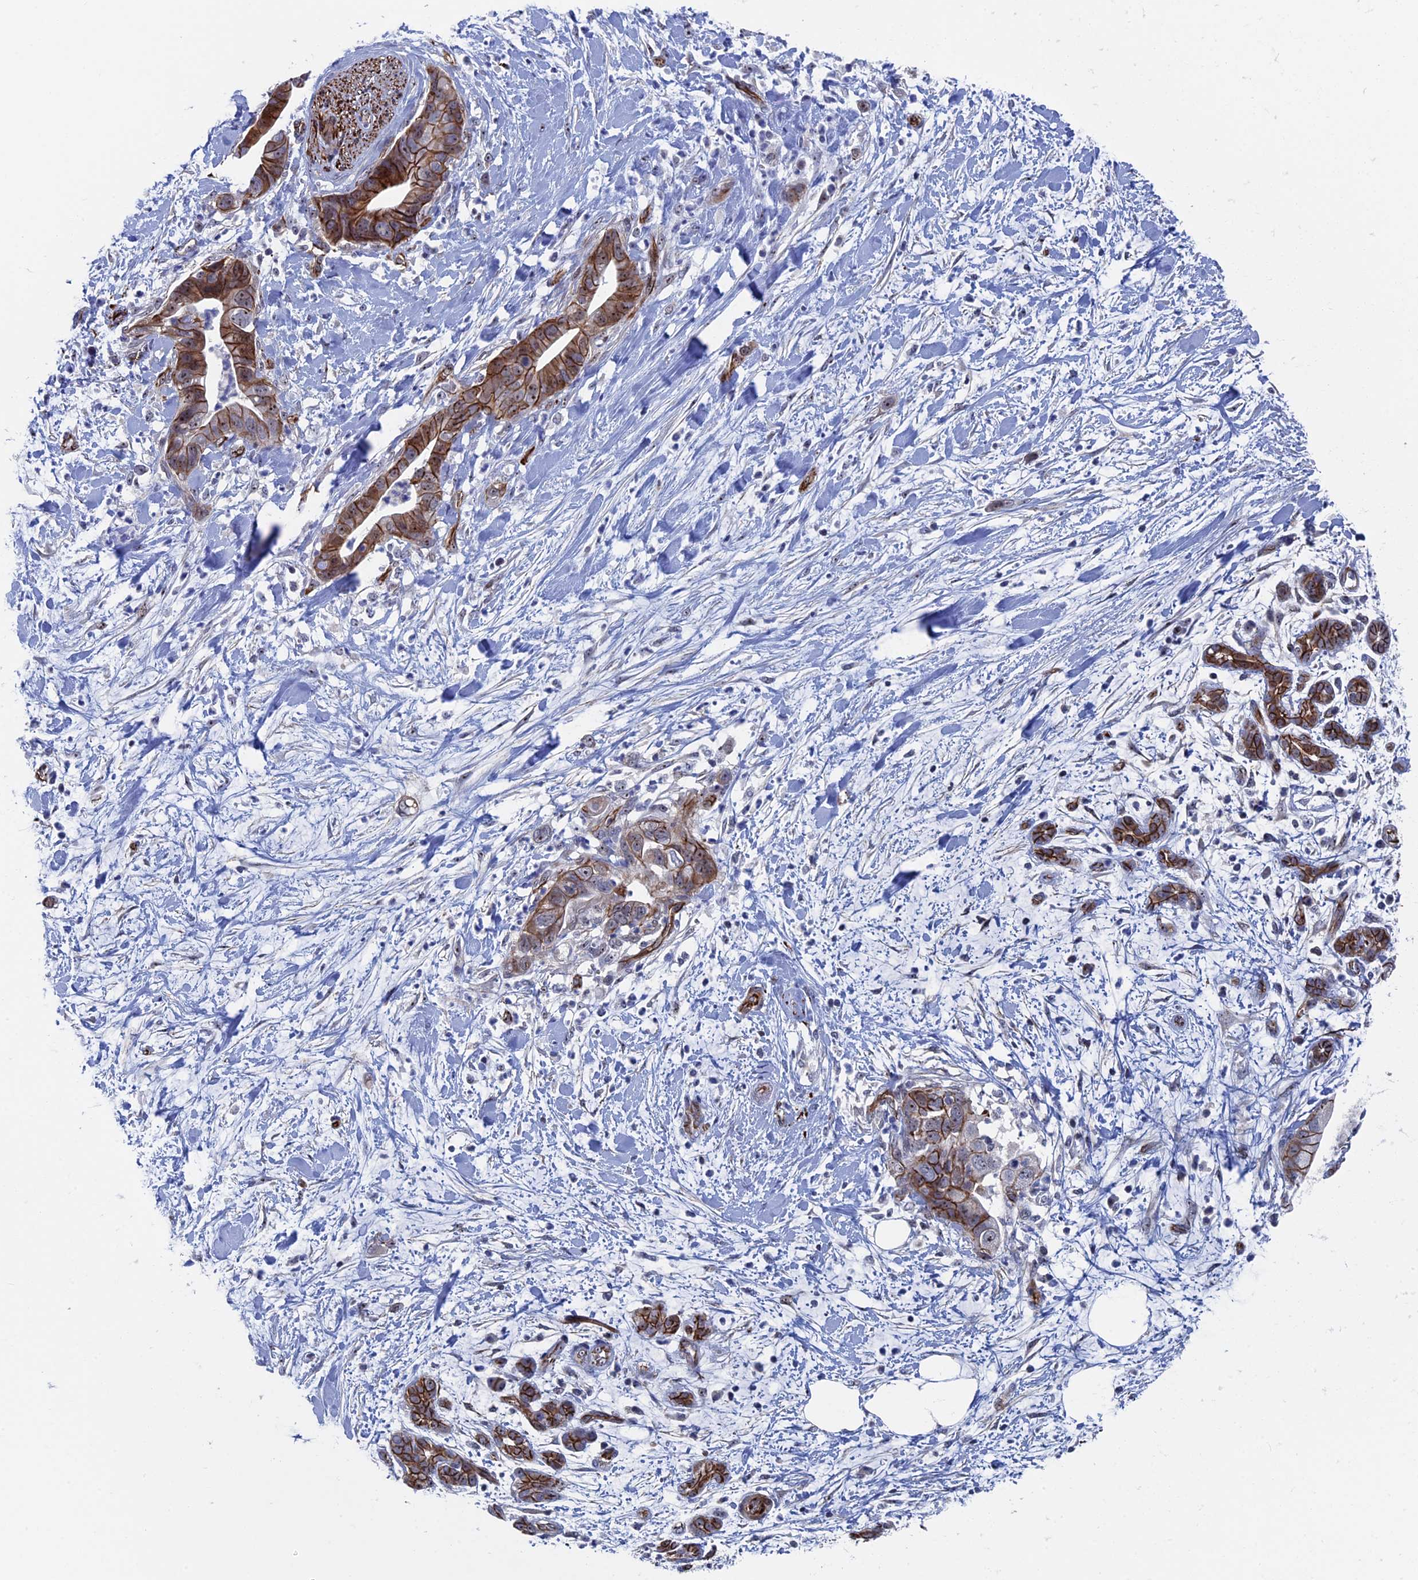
{"staining": {"intensity": "moderate", "quantity": ">75%", "location": "cytoplasmic/membranous,nuclear"}, "tissue": "pancreatic cancer", "cell_type": "Tumor cells", "image_type": "cancer", "snomed": [{"axis": "morphology", "description": "Adenocarcinoma, NOS"}, {"axis": "topography", "description": "Pancreas"}], "caption": "The histopathology image reveals a brown stain indicating the presence of a protein in the cytoplasmic/membranous and nuclear of tumor cells in pancreatic cancer. (Brightfield microscopy of DAB IHC at high magnification).", "gene": "EXOSC9", "patient": {"sex": "female", "age": 78}}